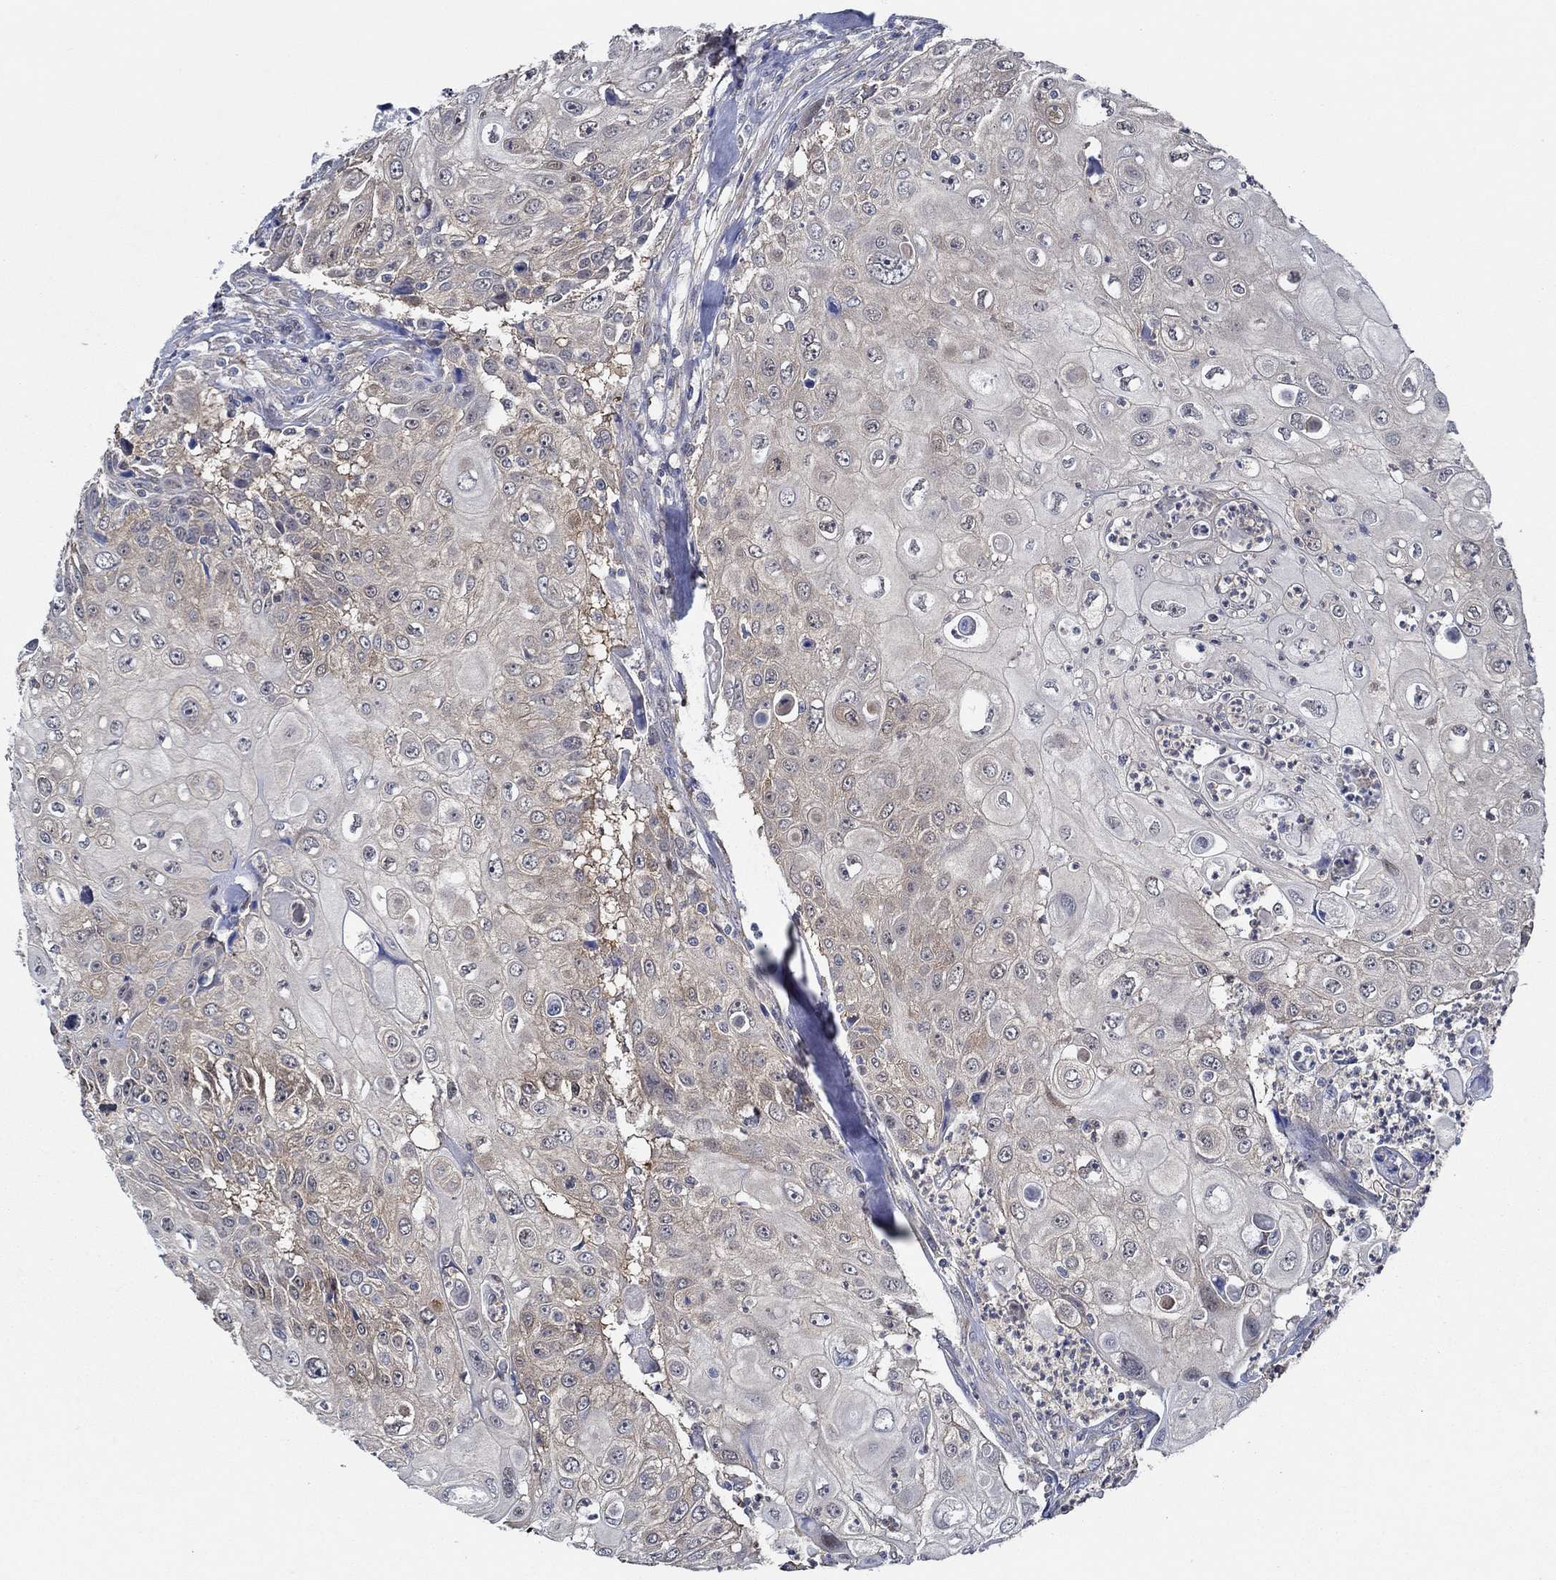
{"staining": {"intensity": "weak", "quantity": "25%-75%", "location": "cytoplasmic/membranous"}, "tissue": "urothelial cancer", "cell_type": "Tumor cells", "image_type": "cancer", "snomed": [{"axis": "morphology", "description": "Urothelial carcinoma, High grade"}, {"axis": "topography", "description": "Urinary bladder"}], "caption": "Urothelial cancer stained with a brown dye displays weak cytoplasmic/membranous positive staining in about 25%-75% of tumor cells.", "gene": "DACT1", "patient": {"sex": "female", "age": 79}}